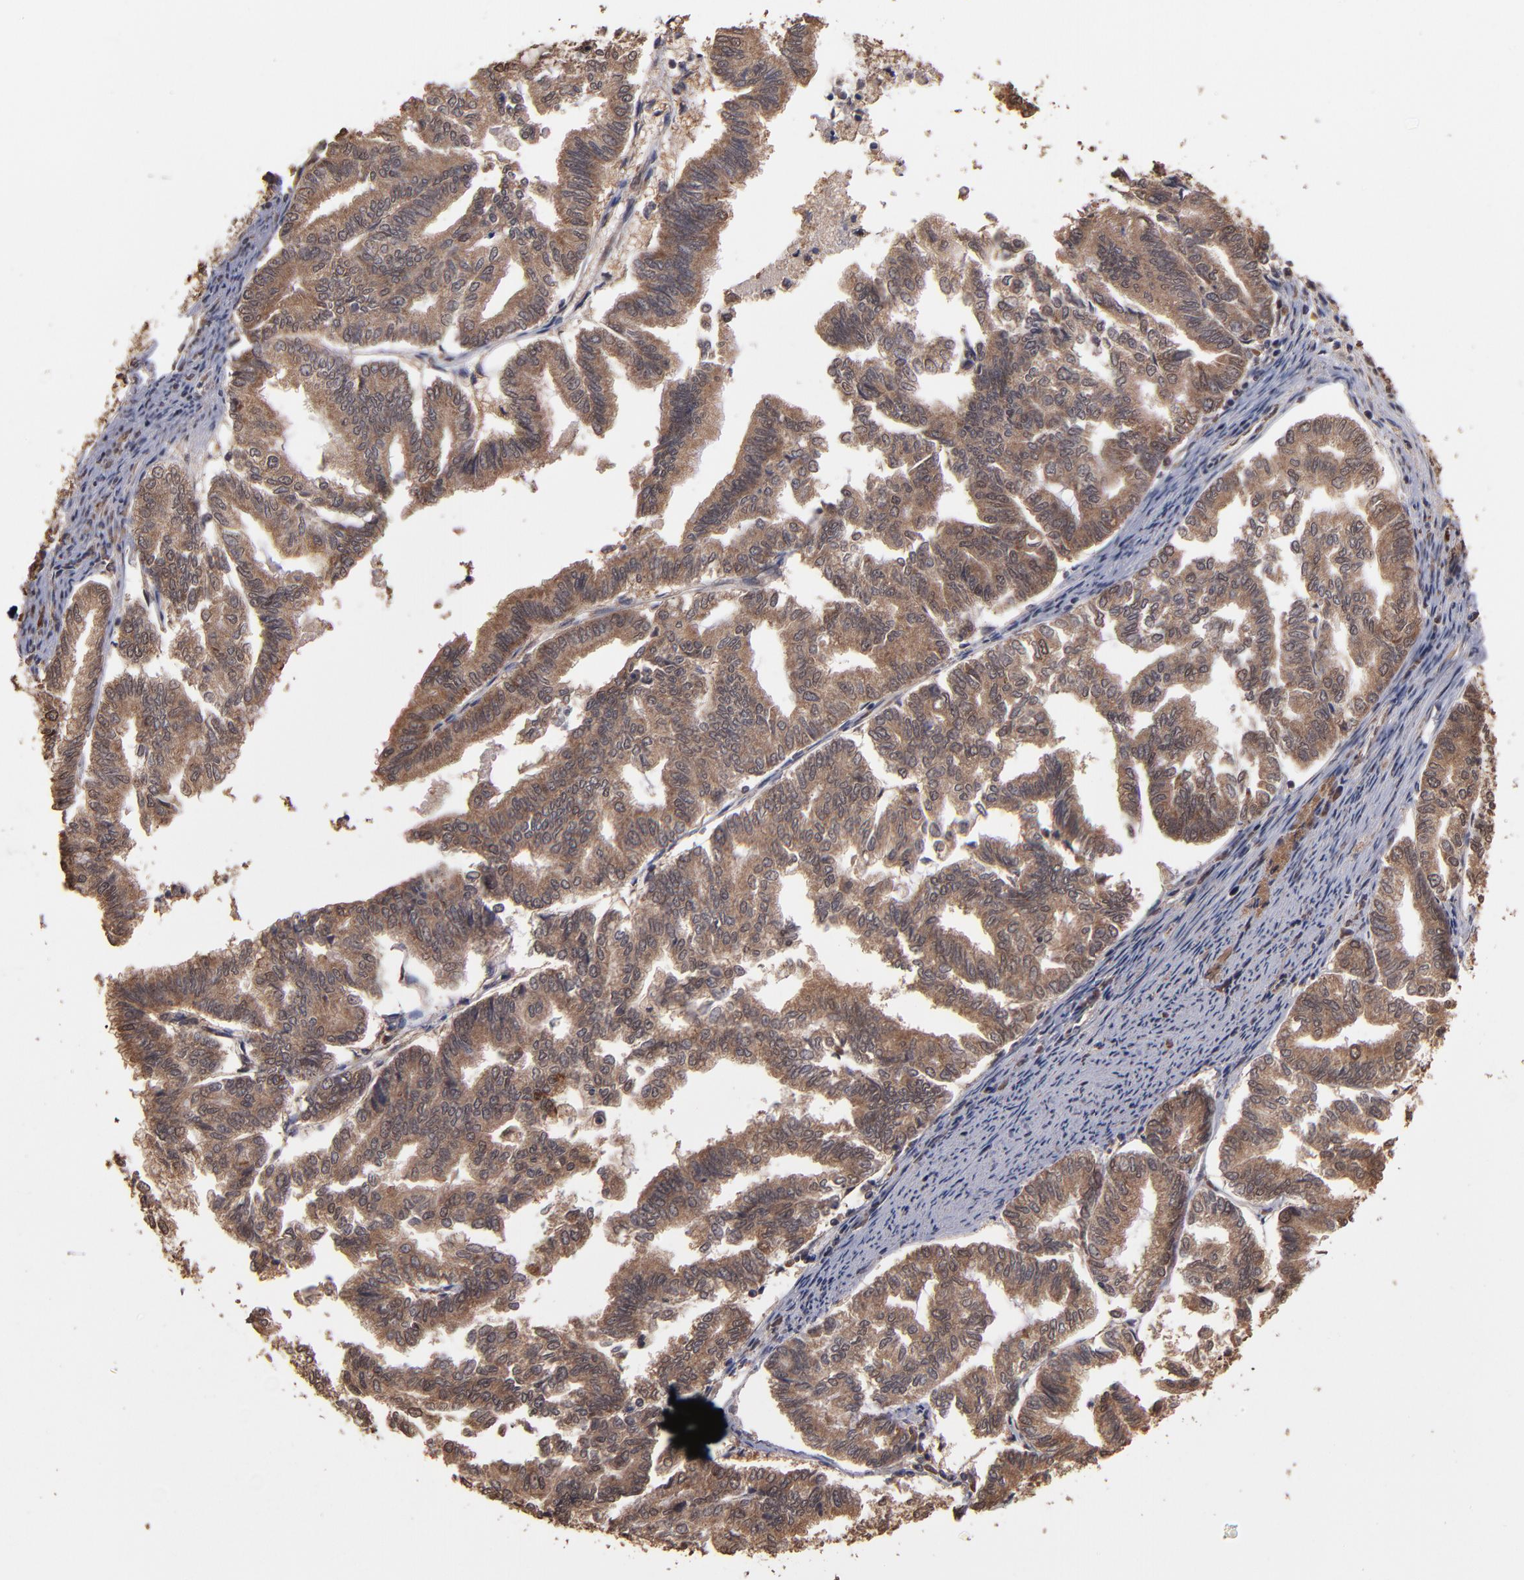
{"staining": {"intensity": "strong", "quantity": ">75%", "location": "cytoplasmic/membranous"}, "tissue": "endometrial cancer", "cell_type": "Tumor cells", "image_type": "cancer", "snomed": [{"axis": "morphology", "description": "Adenocarcinoma, NOS"}, {"axis": "topography", "description": "Endometrium"}], "caption": "A micrograph of endometrial adenocarcinoma stained for a protein demonstrates strong cytoplasmic/membranous brown staining in tumor cells.", "gene": "NFE2L2", "patient": {"sex": "female", "age": 79}}